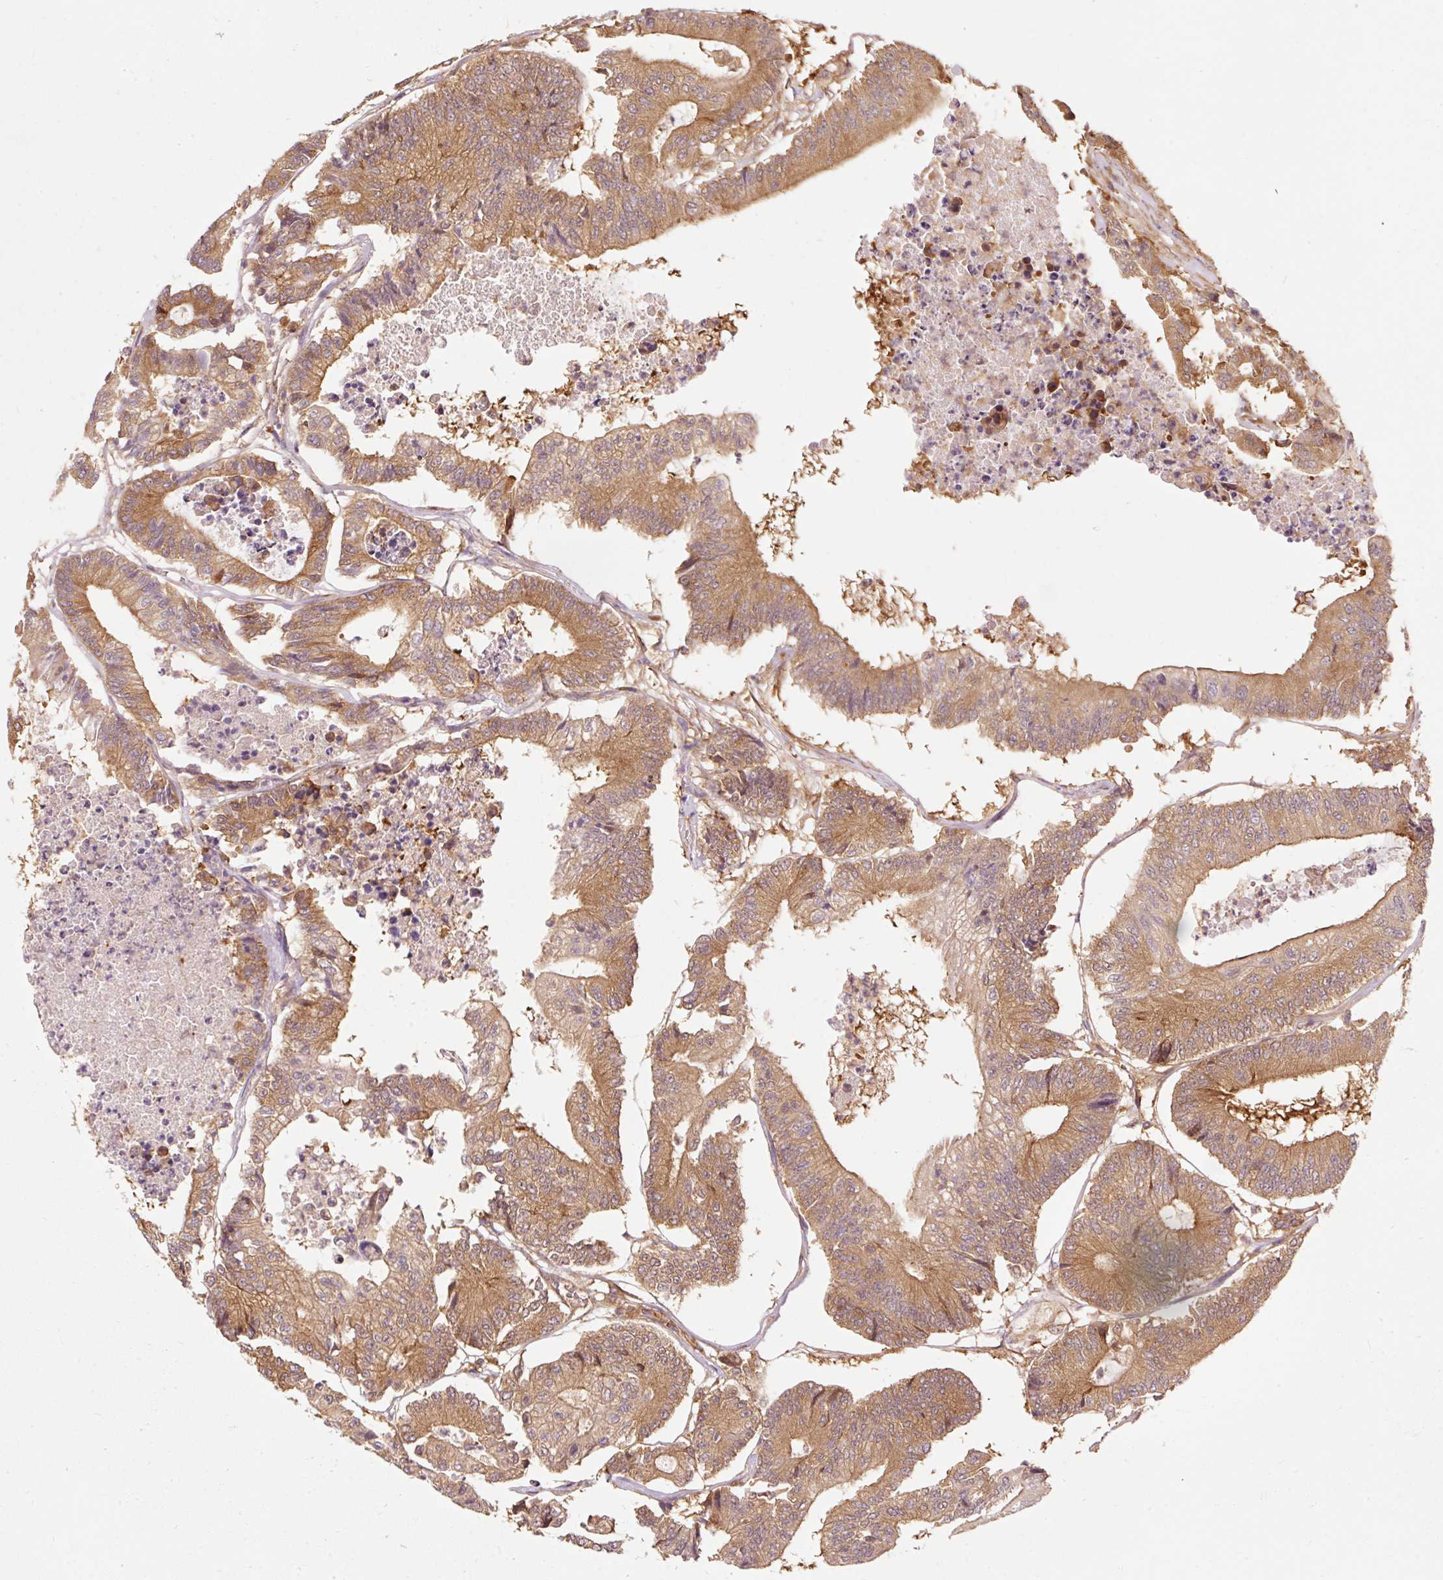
{"staining": {"intensity": "moderate", "quantity": ">75%", "location": "cytoplasmic/membranous"}, "tissue": "colorectal cancer", "cell_type": "Tumor cells", "image_type": "cancer", "snomed": [{"axis": "morphology", "description": "Adenocarcinoma, NOS"}, {"axis": "topography", "description": "Colon"}], "caption": "The image exhibits immunohistochemical staining of colorectal cancer. There is moderate cytoplasmic/membranous positivity is present in about >75% of tumor cells. The protein is shown in brown color, while the nuclei are stained blue.", "gene": "PDAP1", "patient": {"sex": "female", "age": 84}}